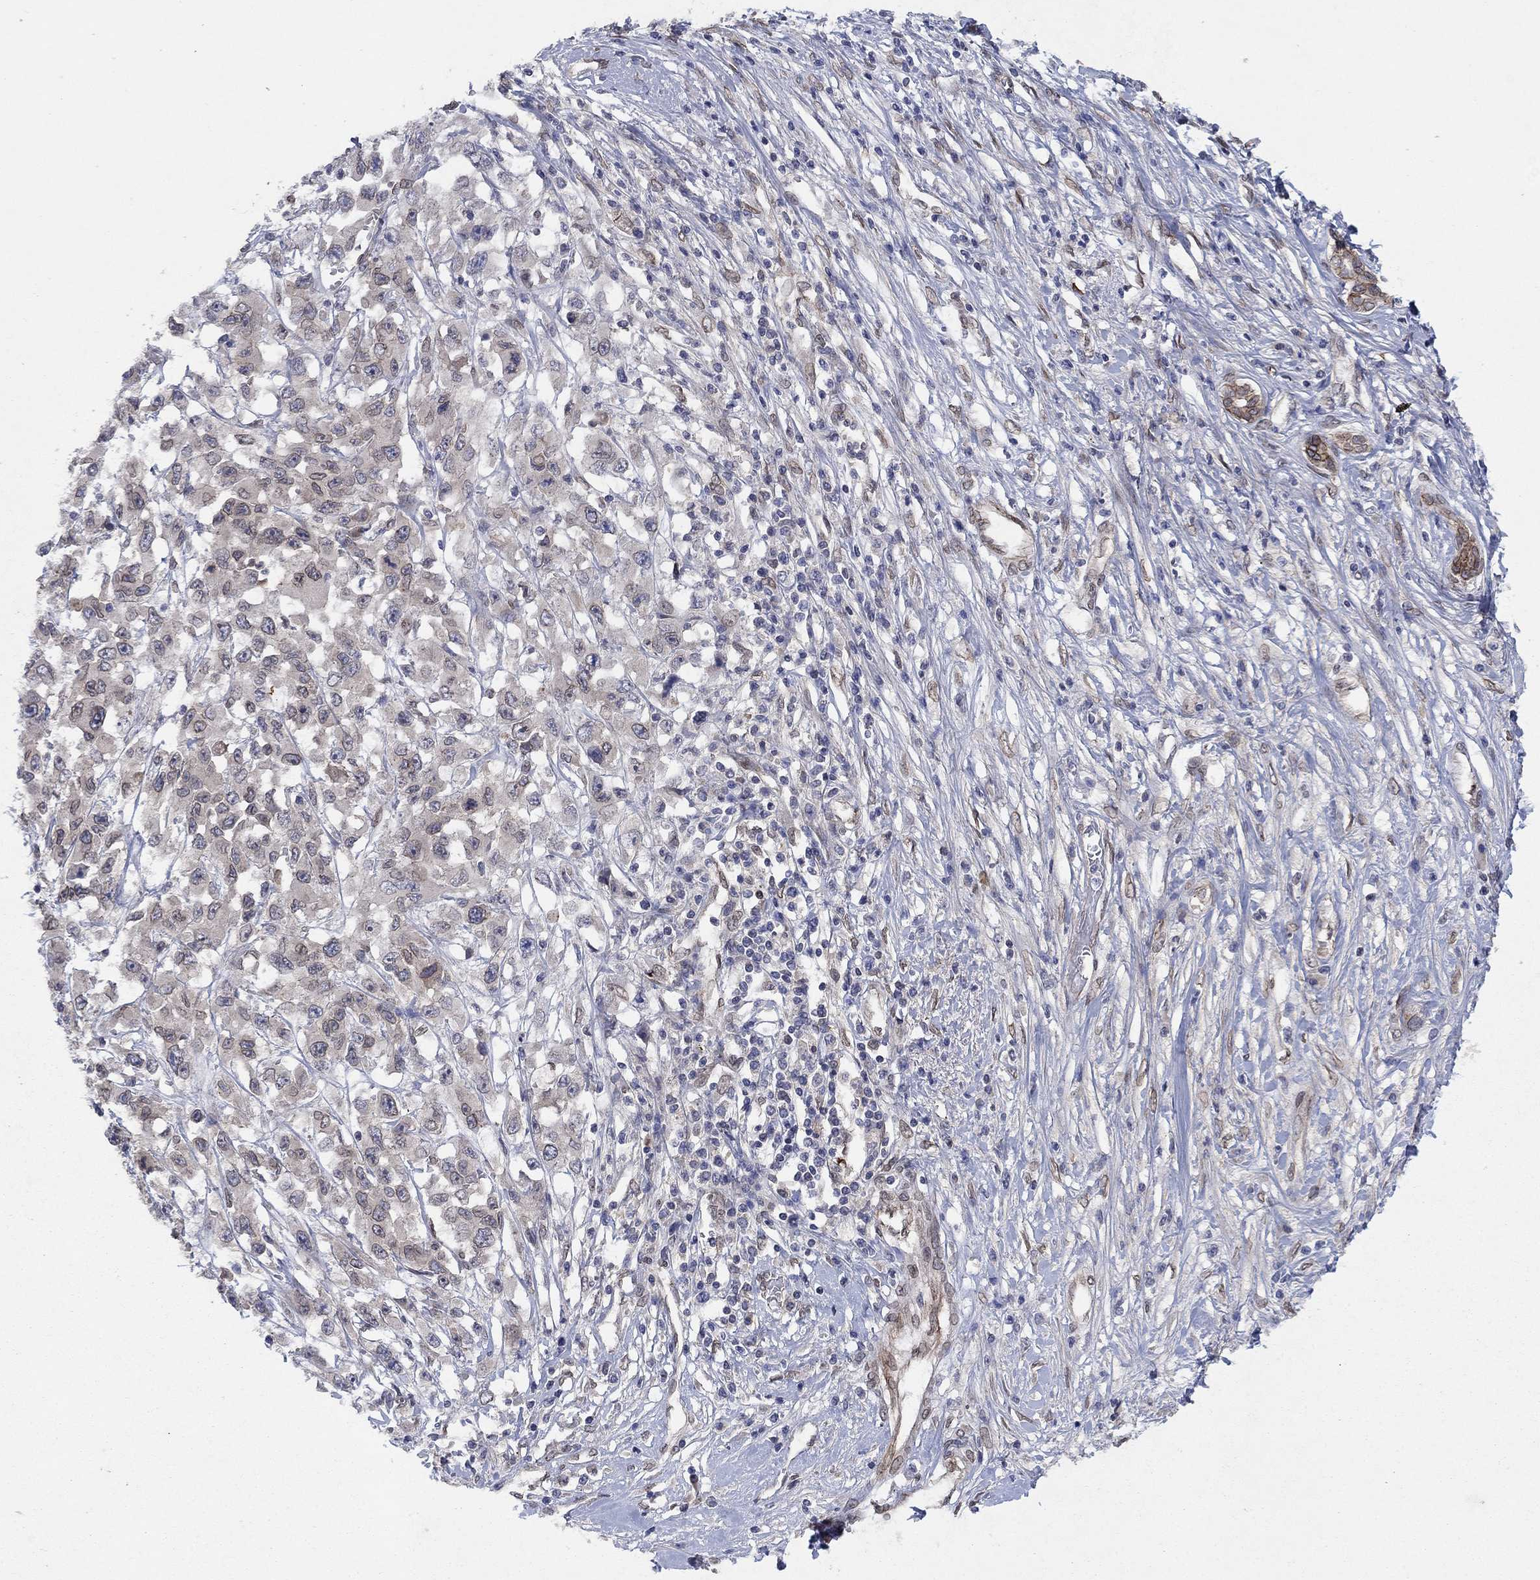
{"staining": {"intensity": "negative", "quantity": "none", "location": "none"}, "tissue": "liver cancer", "cell_type": "Tumor cells", "image_type": "cancer", "snomed": [{"axis": "morphology", "description": "Adenocarcinoma, NOS"}, {"axis": "morphology", "description": "Cholangiocarcinoma"}, {"axis": "topography", "description": "Liver"}], "caption": "Immunohistochemistry (IHC) of human adenocarcinoma (liver) exhibits no expression in tumor cells.", "gene": "EMC9", "patient": {"sex": "male", "age": 64}}